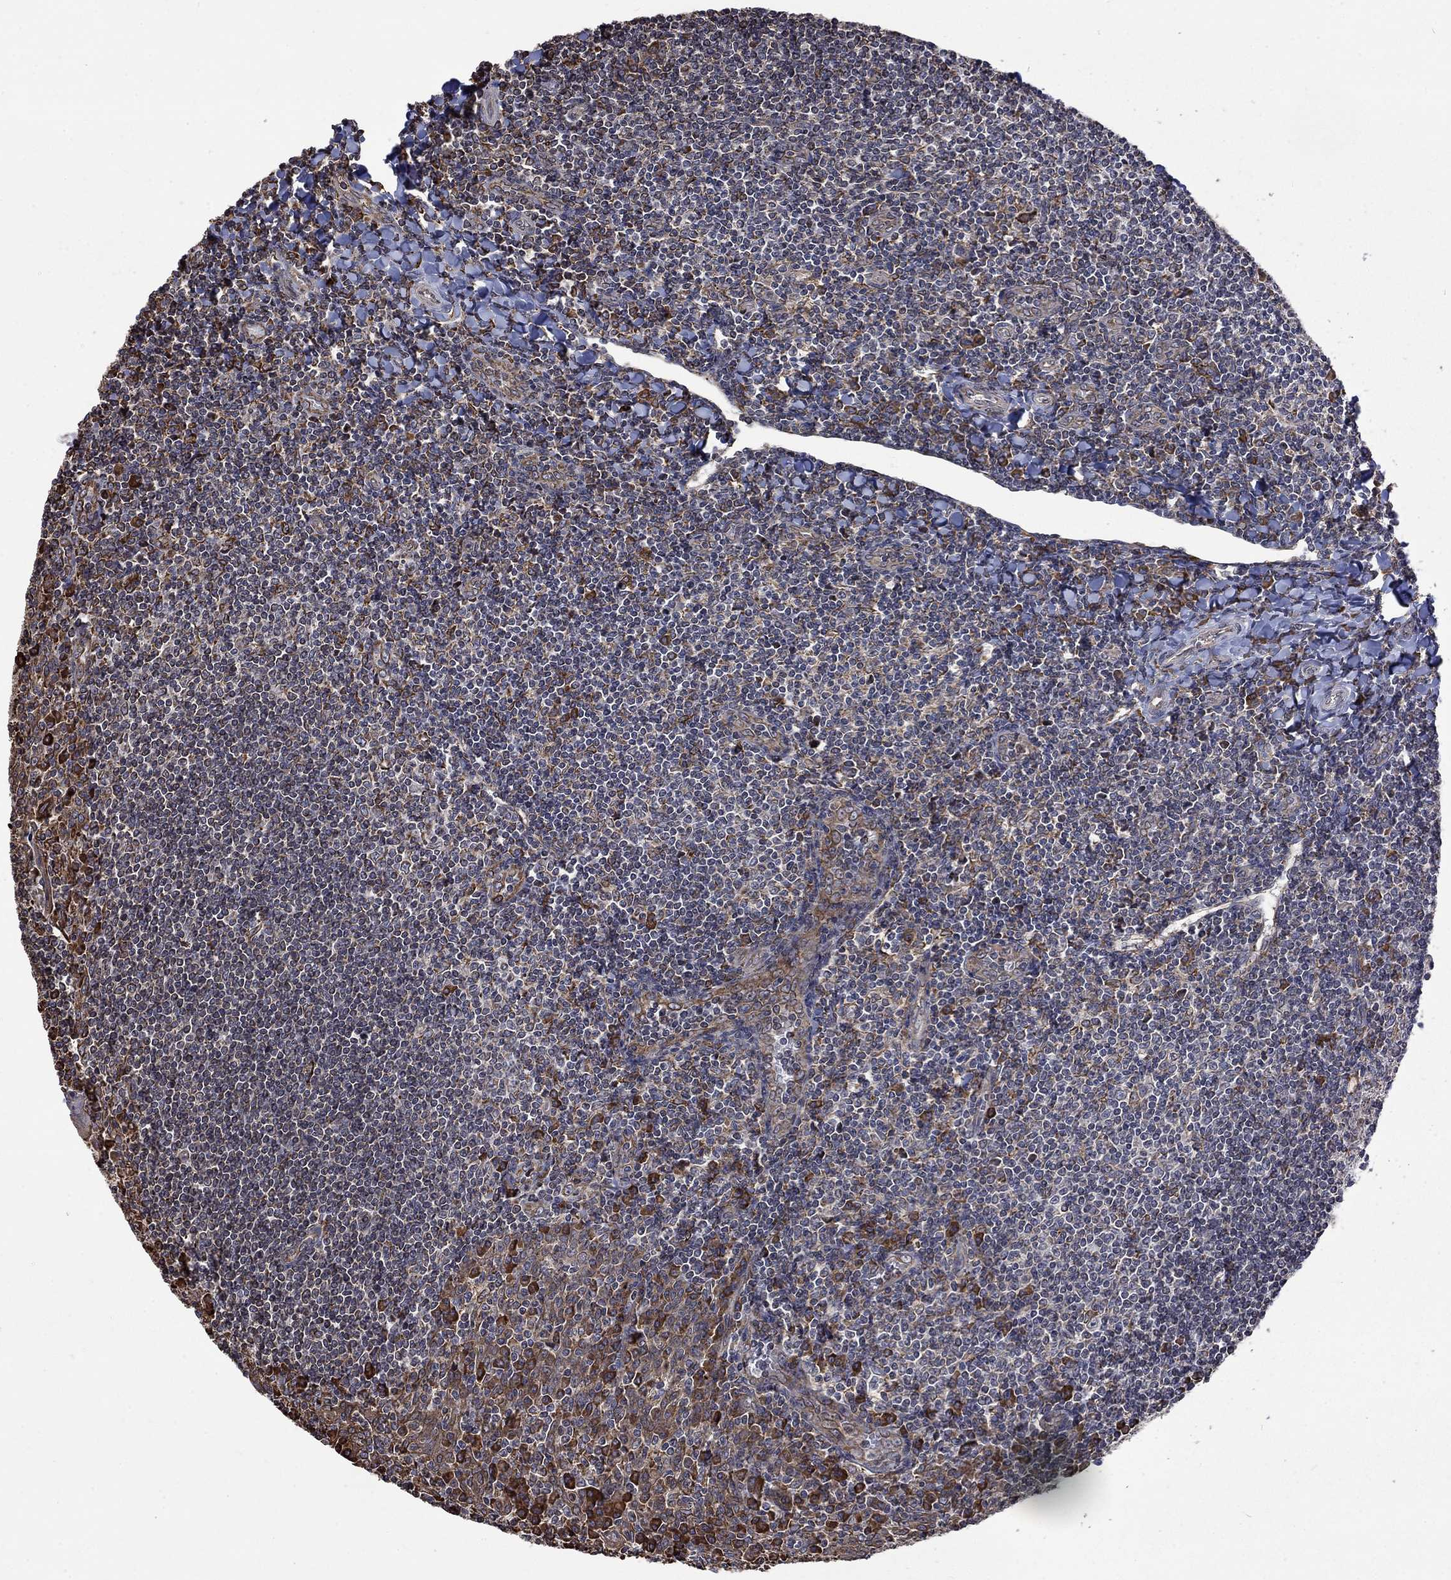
{"staining": {"intensity": "strong", "quantity": "<25%", "location": "cytoplasmic/membranous"}, "tissue": "tonsil", "cell_type": "Germinal center cells", "image_type": "normal", "snomed": [{"axis": "morphology", "description": "Normal tissue, NOS"}, {"axis": "topography", "description": "Tonsil"}], "caption": "Protein staining by IHC reveals strong cytoplasmic/membranous expression in about <25% of germinal center cells in unremarkable tonsil.", "gene": "ESRRA", "patient": {"sex": "female", "age": 12}}